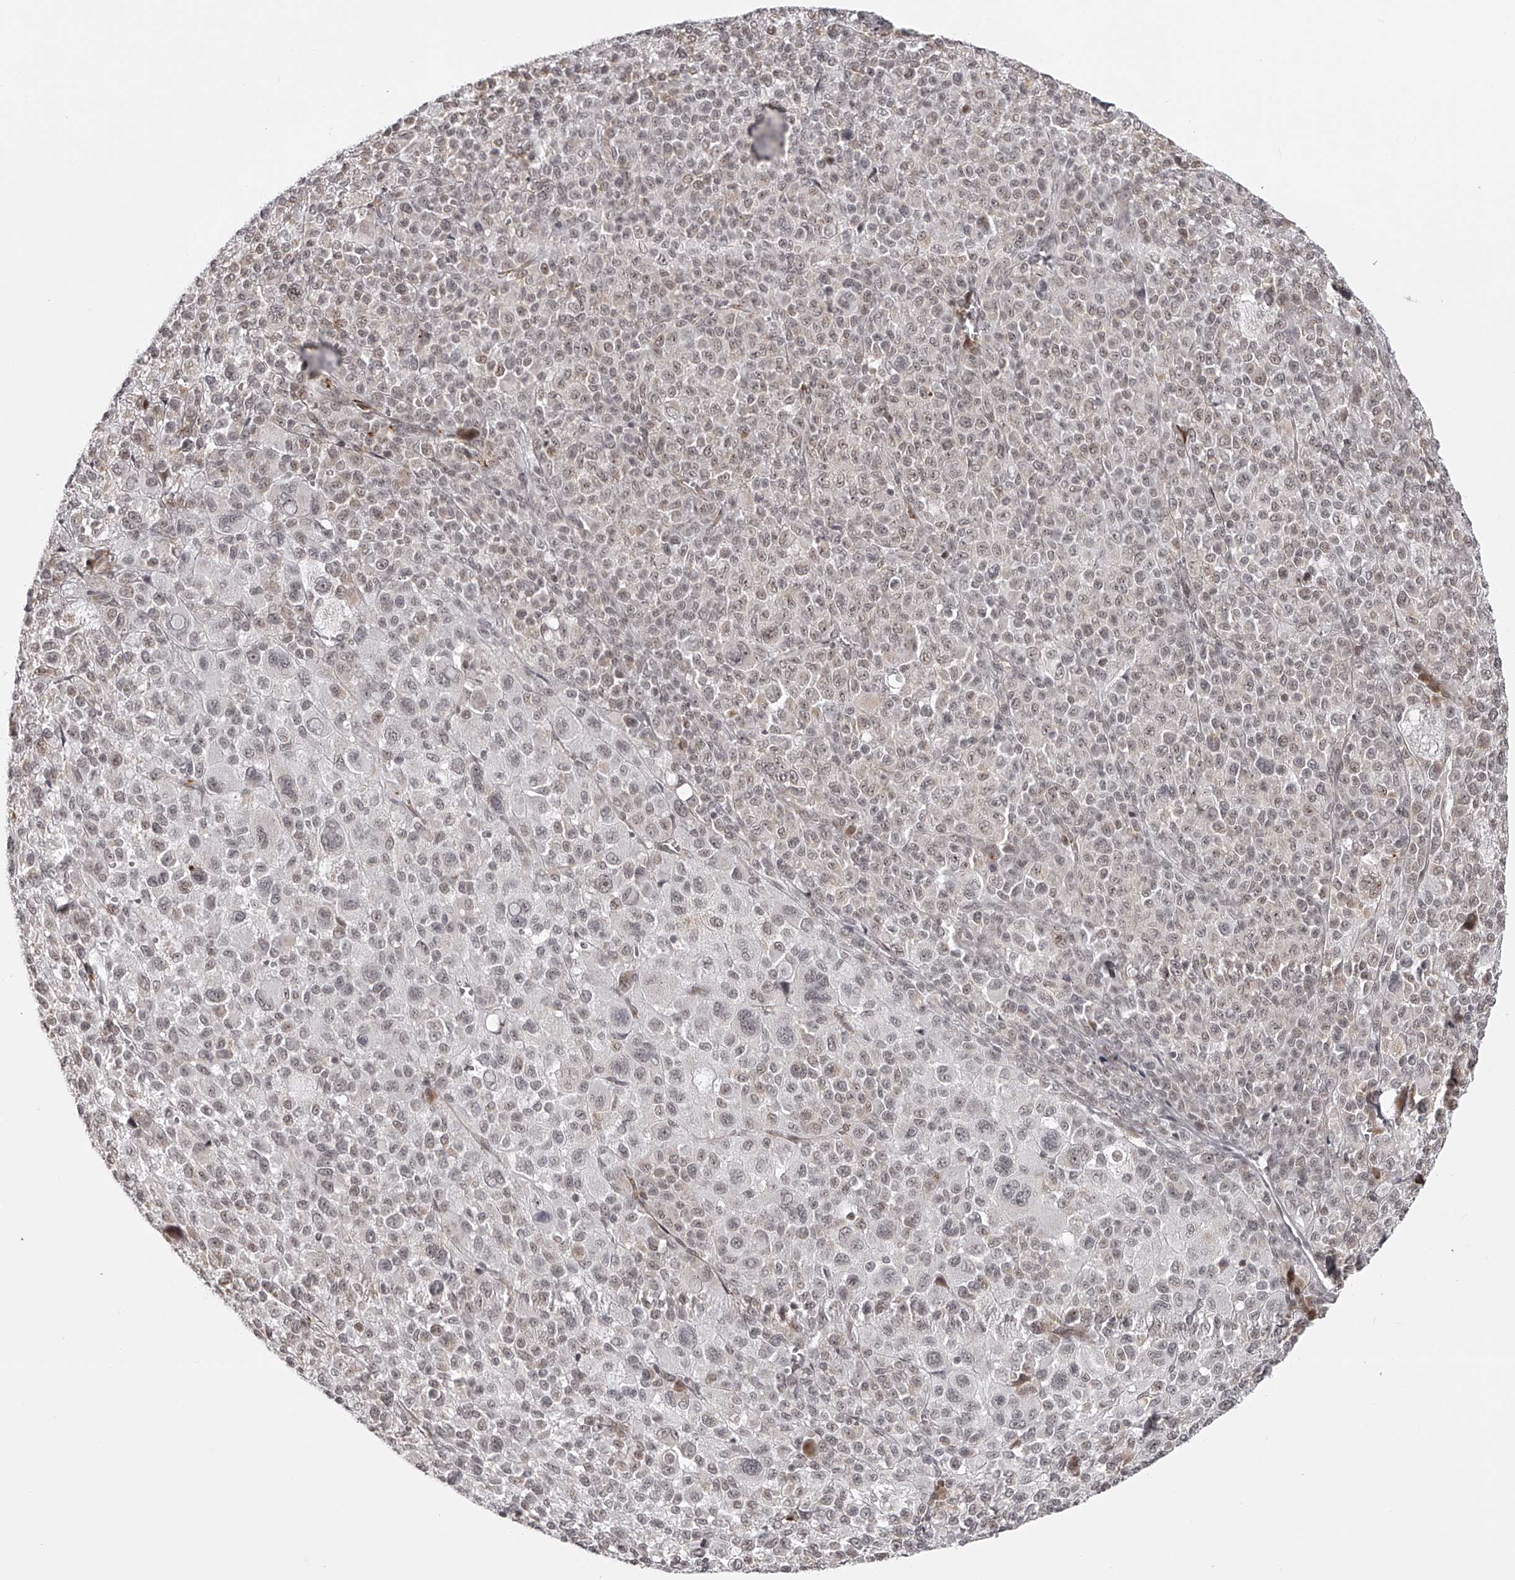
{"staining": {"intensity": "weak", "quantity": ">75%", "location": "nuclear"}, "tissue": "melanoma", "cell_type": "Tumor cells", "image_type": "cancer", "snomed": [{"axis": "morphology", "description": "Malignant melanoma, Metastatic site"}, {"axis": "topography", "description": "Skin"}], "caption": "Immunohistochemistry of human melanoma displays low levels of weak nuclear expression in approximately >75% of tumor cells. (Stains: DAB in brown, nuclei in blue, Microscopy: brightfield microscopy at high magnification).", "gene": "ODF2L", "patient": {"sex": "female", "age": 74}}